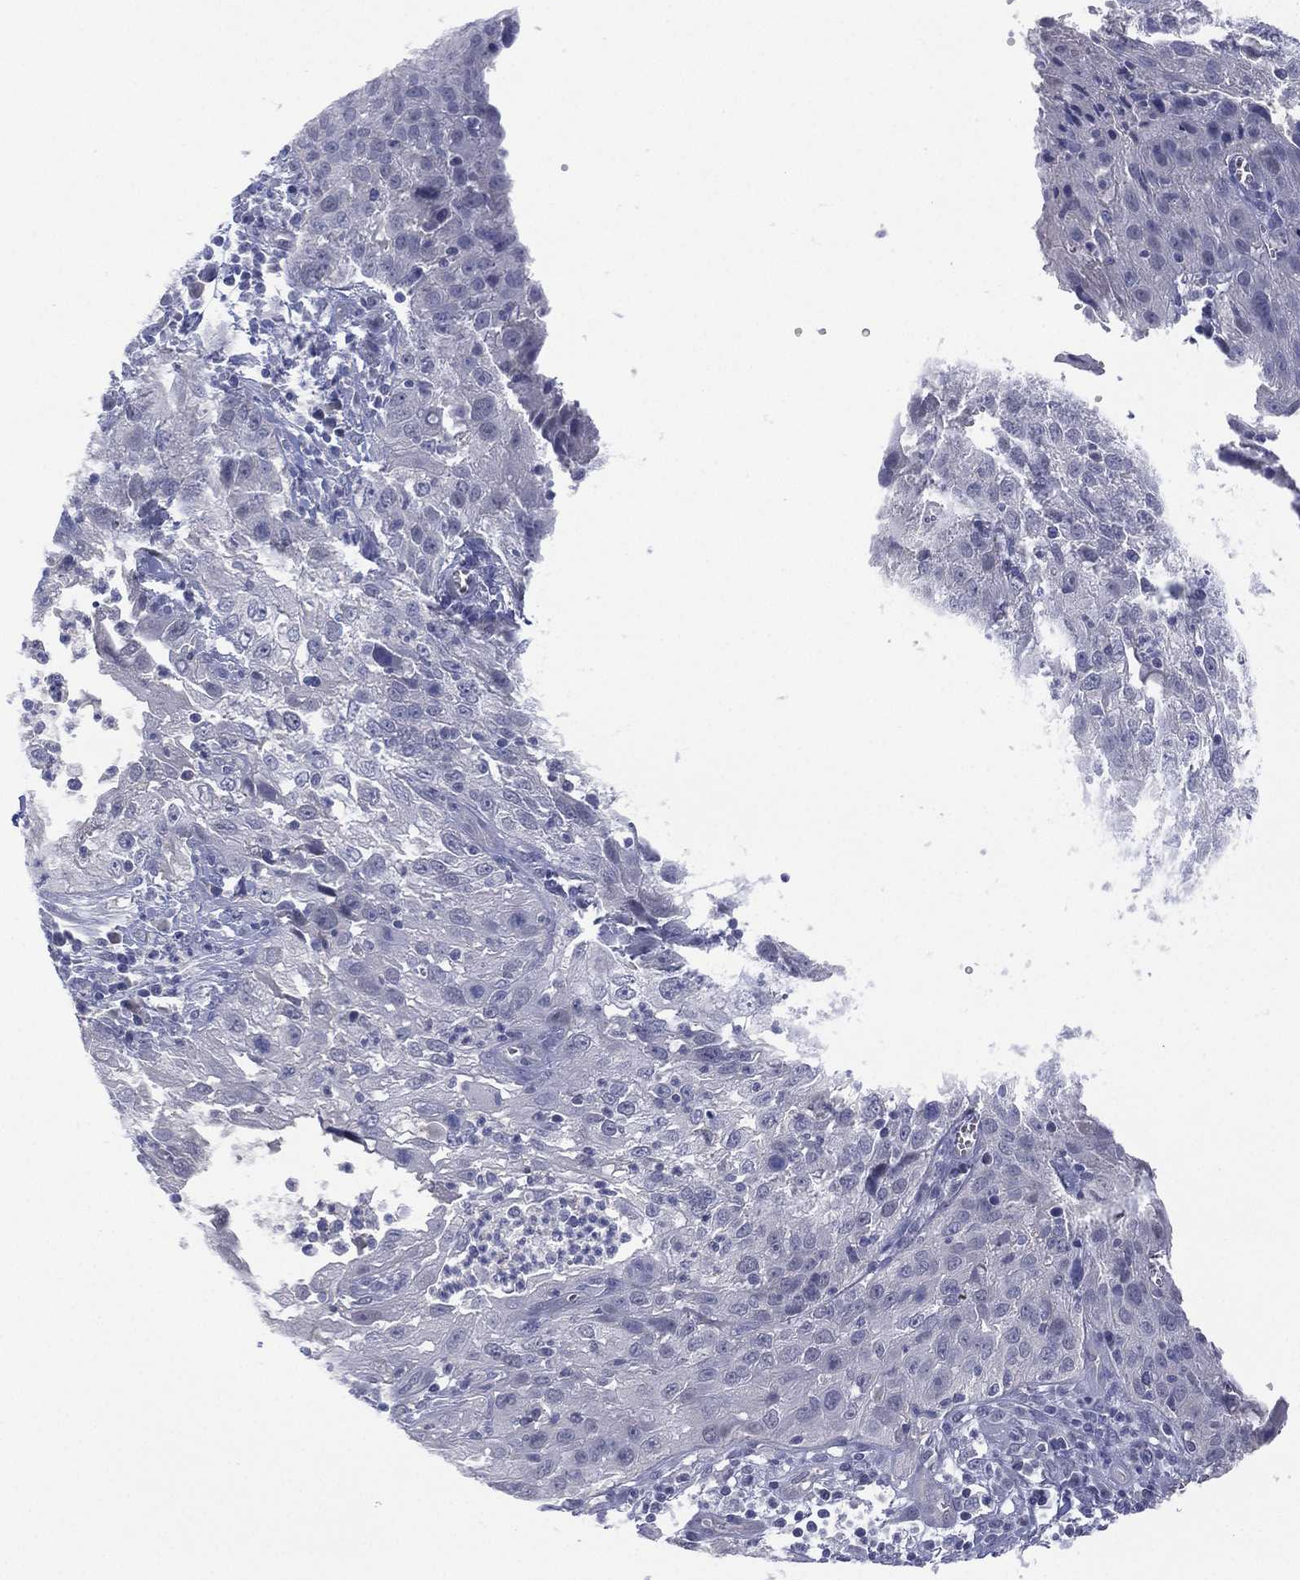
{"staining": {"intensity": "negative", "quantity": "none", "location": "none"}, "tissue": "cervical cancer", "cell_type": "Tumor cells", "image_type": "cancer", "snomed": [{"axis": "morphology", "description": "Squamous cell carcinoma, NOS"}, {"axis": "topography", "description": "Cervix"}], "caption": "Cervical squamous cell carcinoma stained for a protein using immunohistochemistry (IHC) shows no staining tumor cells.", "gene": "DDAH1", "patient": {"sex": "female", "age": 32}}